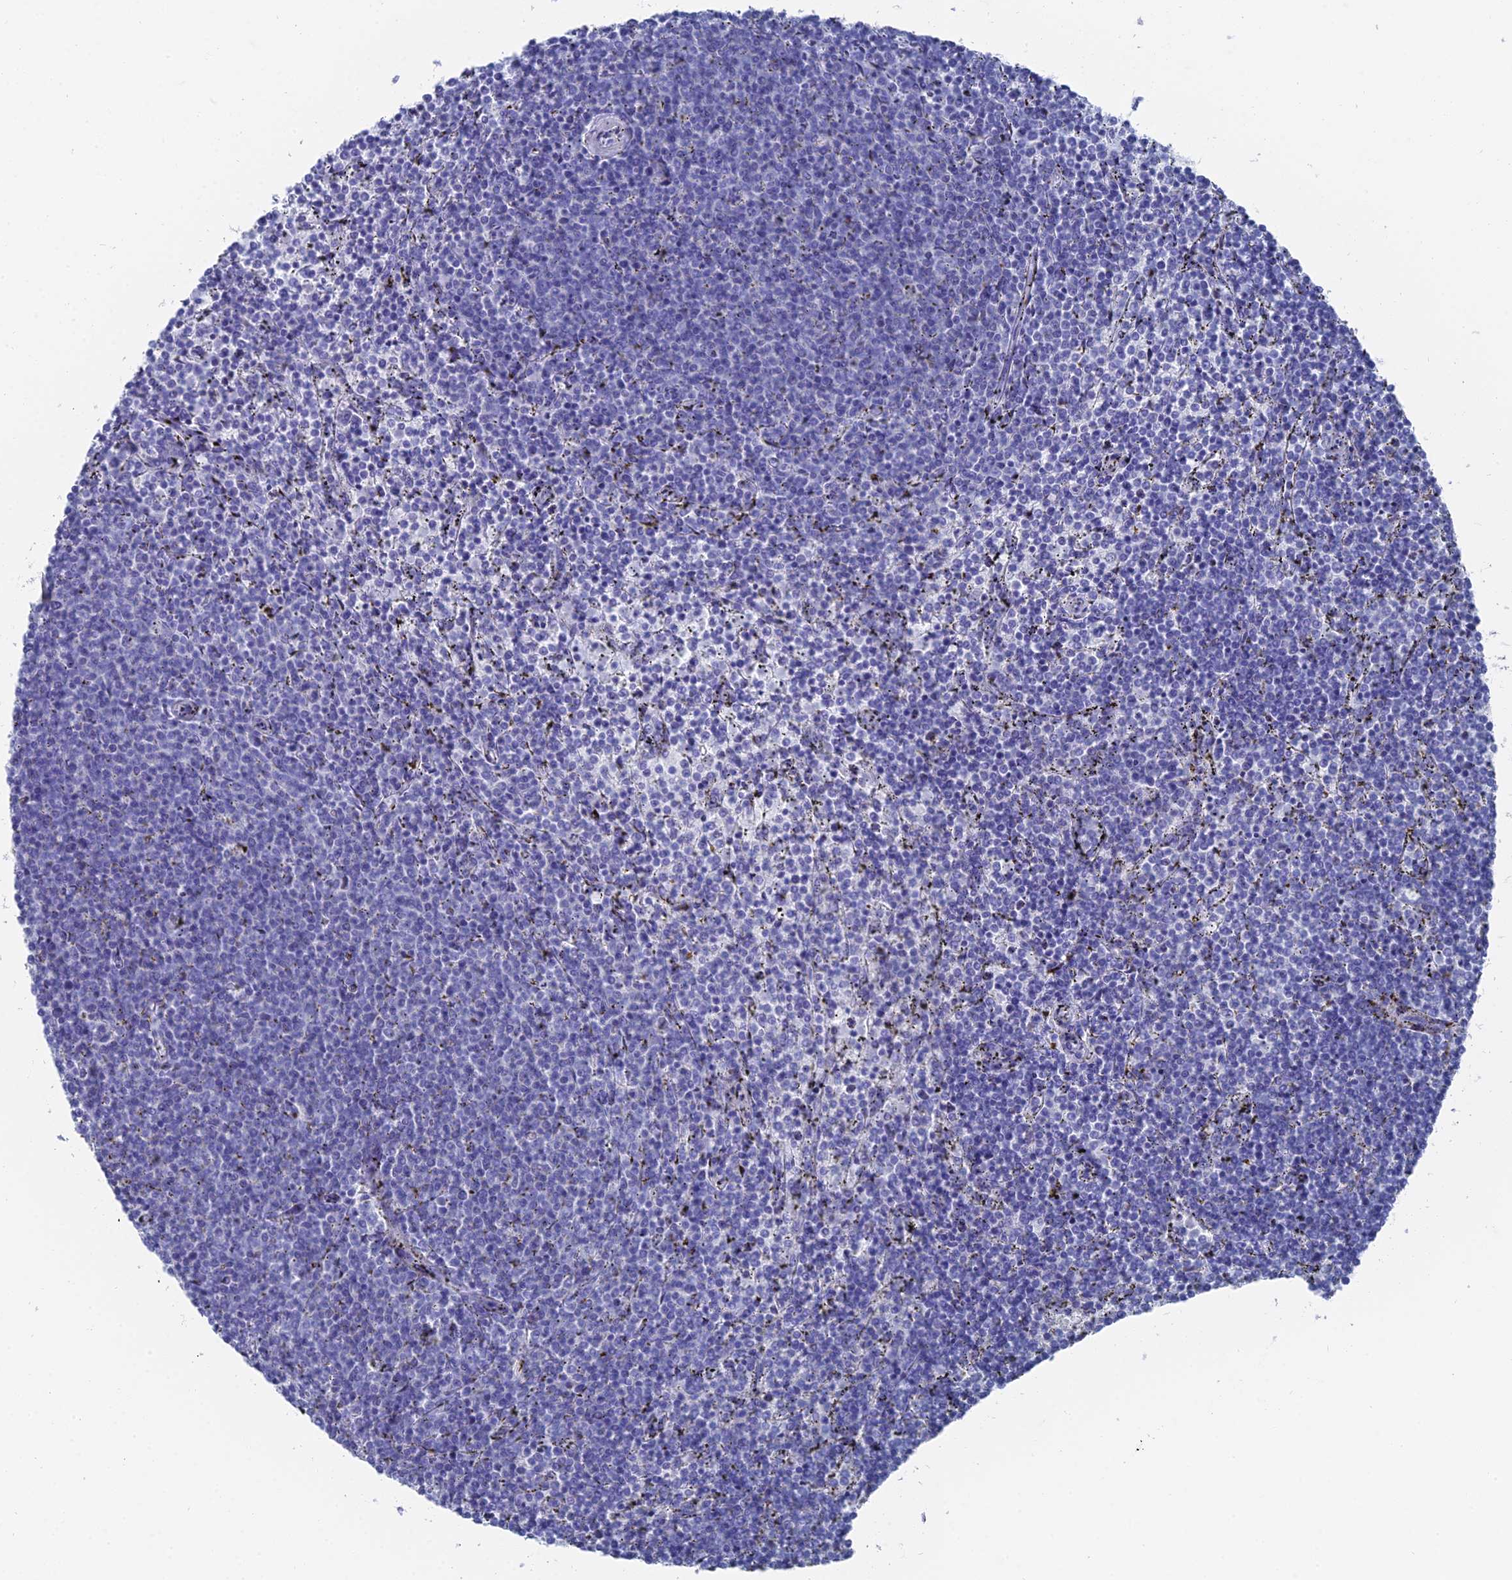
{"staining": {"intensity": "negative", "quantity": "none", "location": "none"}, "tissue": "lymphoma", "cell_type": "Tumor cells", "image_type": "cancer", "snomed": [{"axis": "morphology", "description": "Malignant lymphoma, non-Hodgkin's type, Low grade"}, {"axis": "topography", "description": "Spleen"}], "caption": "Immunohistochemistry (IHC) image of neoplastic tissue: human low-grade malignant lymphoma, non-Hodgkin's type stained with DAB displays no significant protein positivity in tumor cells.", "gene": "ENPP3", "patient": {"sex": "female", "age": 50}}